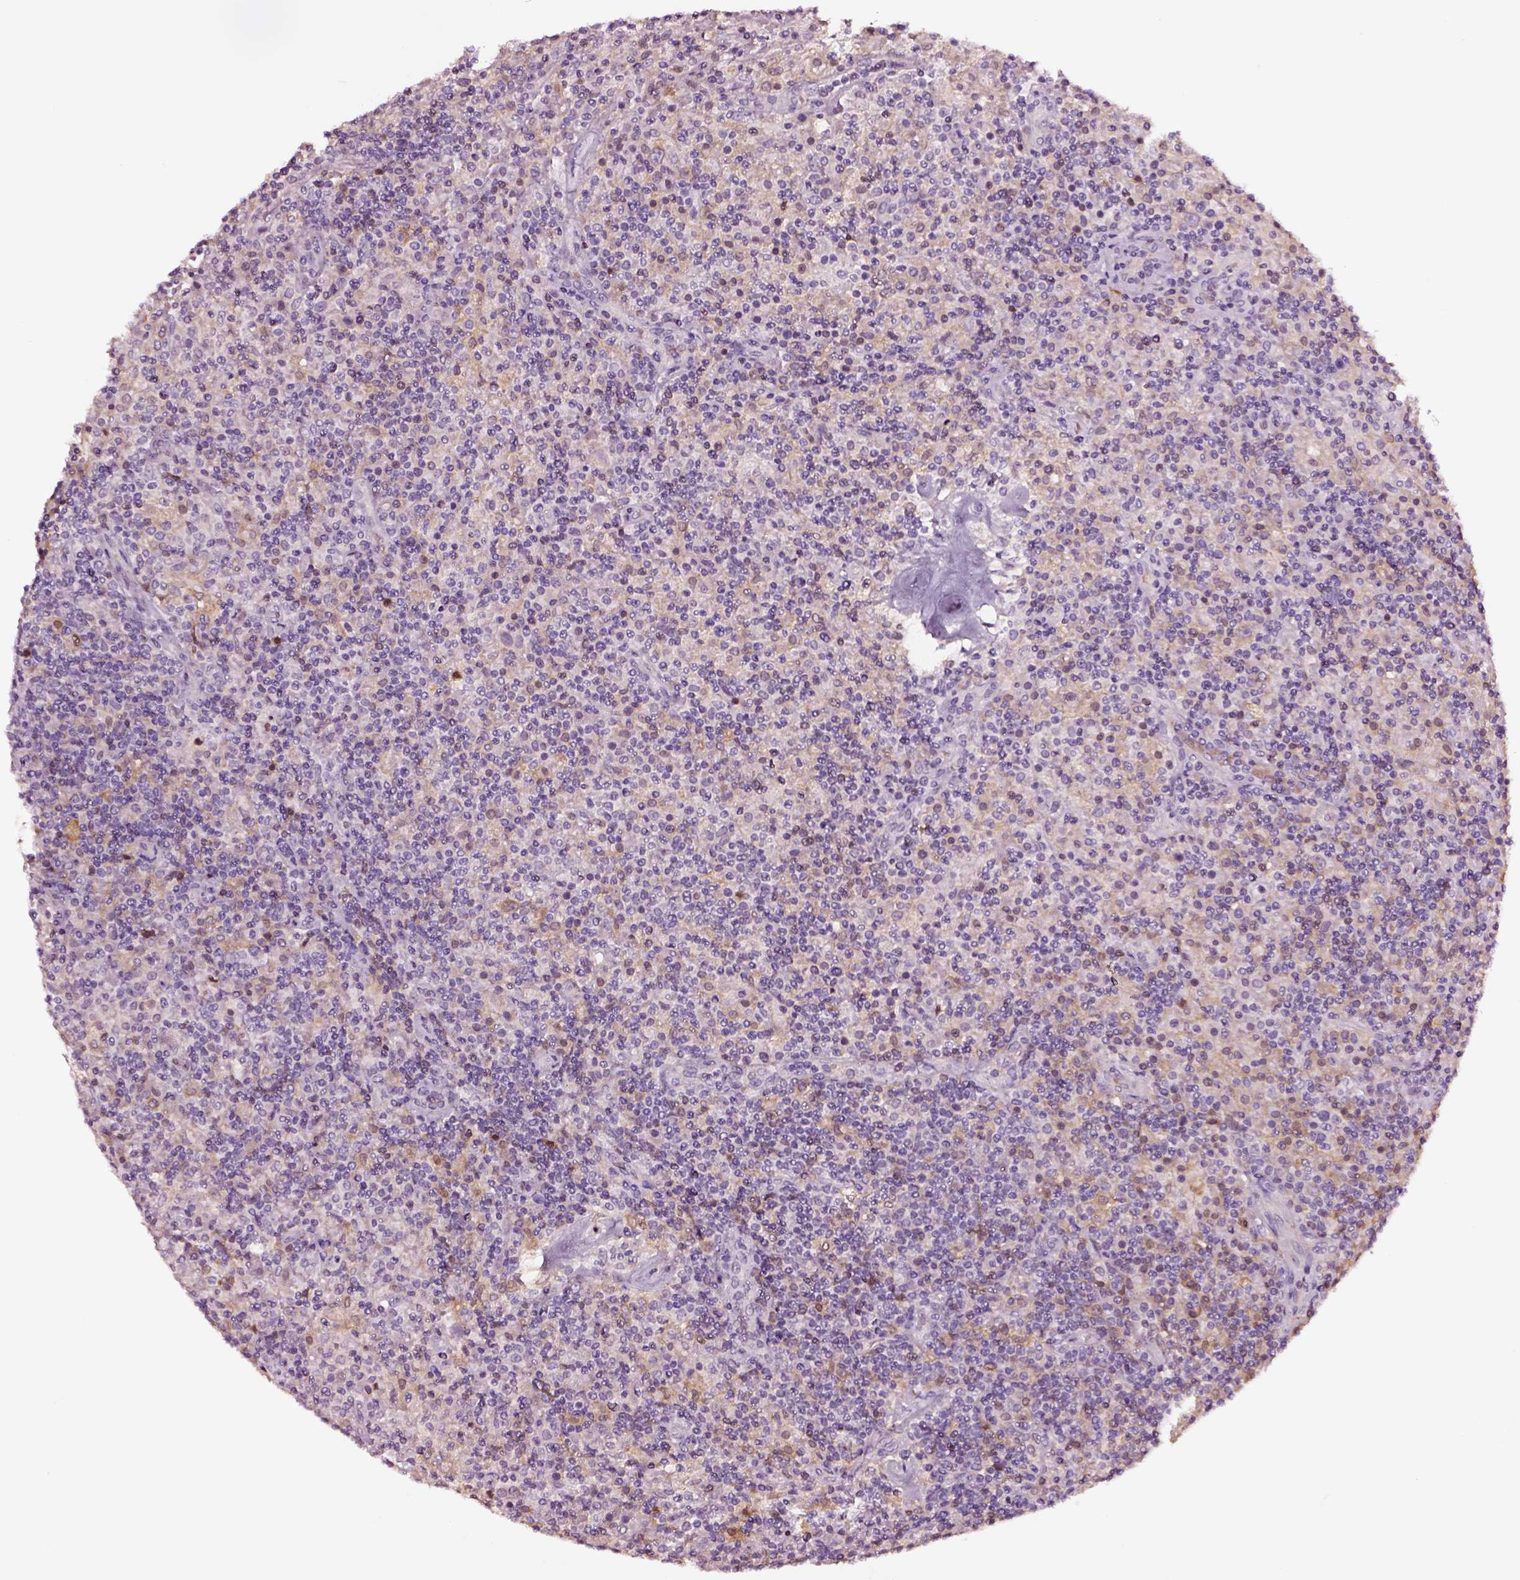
{"staining": {"intensity": "negative", "quantity": "none", "location": "none"}, "tissue": "lymphoma", "cell_type": "Tumor cells", "image_type": "cancer", "snomed": [{"axis": "morphology", "description": "Hodgkin's disease, NOS"}, {"axis": "topography", "description": "Lymph node"}], "caption": "This is an immunohistochemistry (IHC) image of human Hodgkin's disease. There is no staining in tumor cells.", "gene": "TF", "patient": {"sex": "male", "age": 70}}